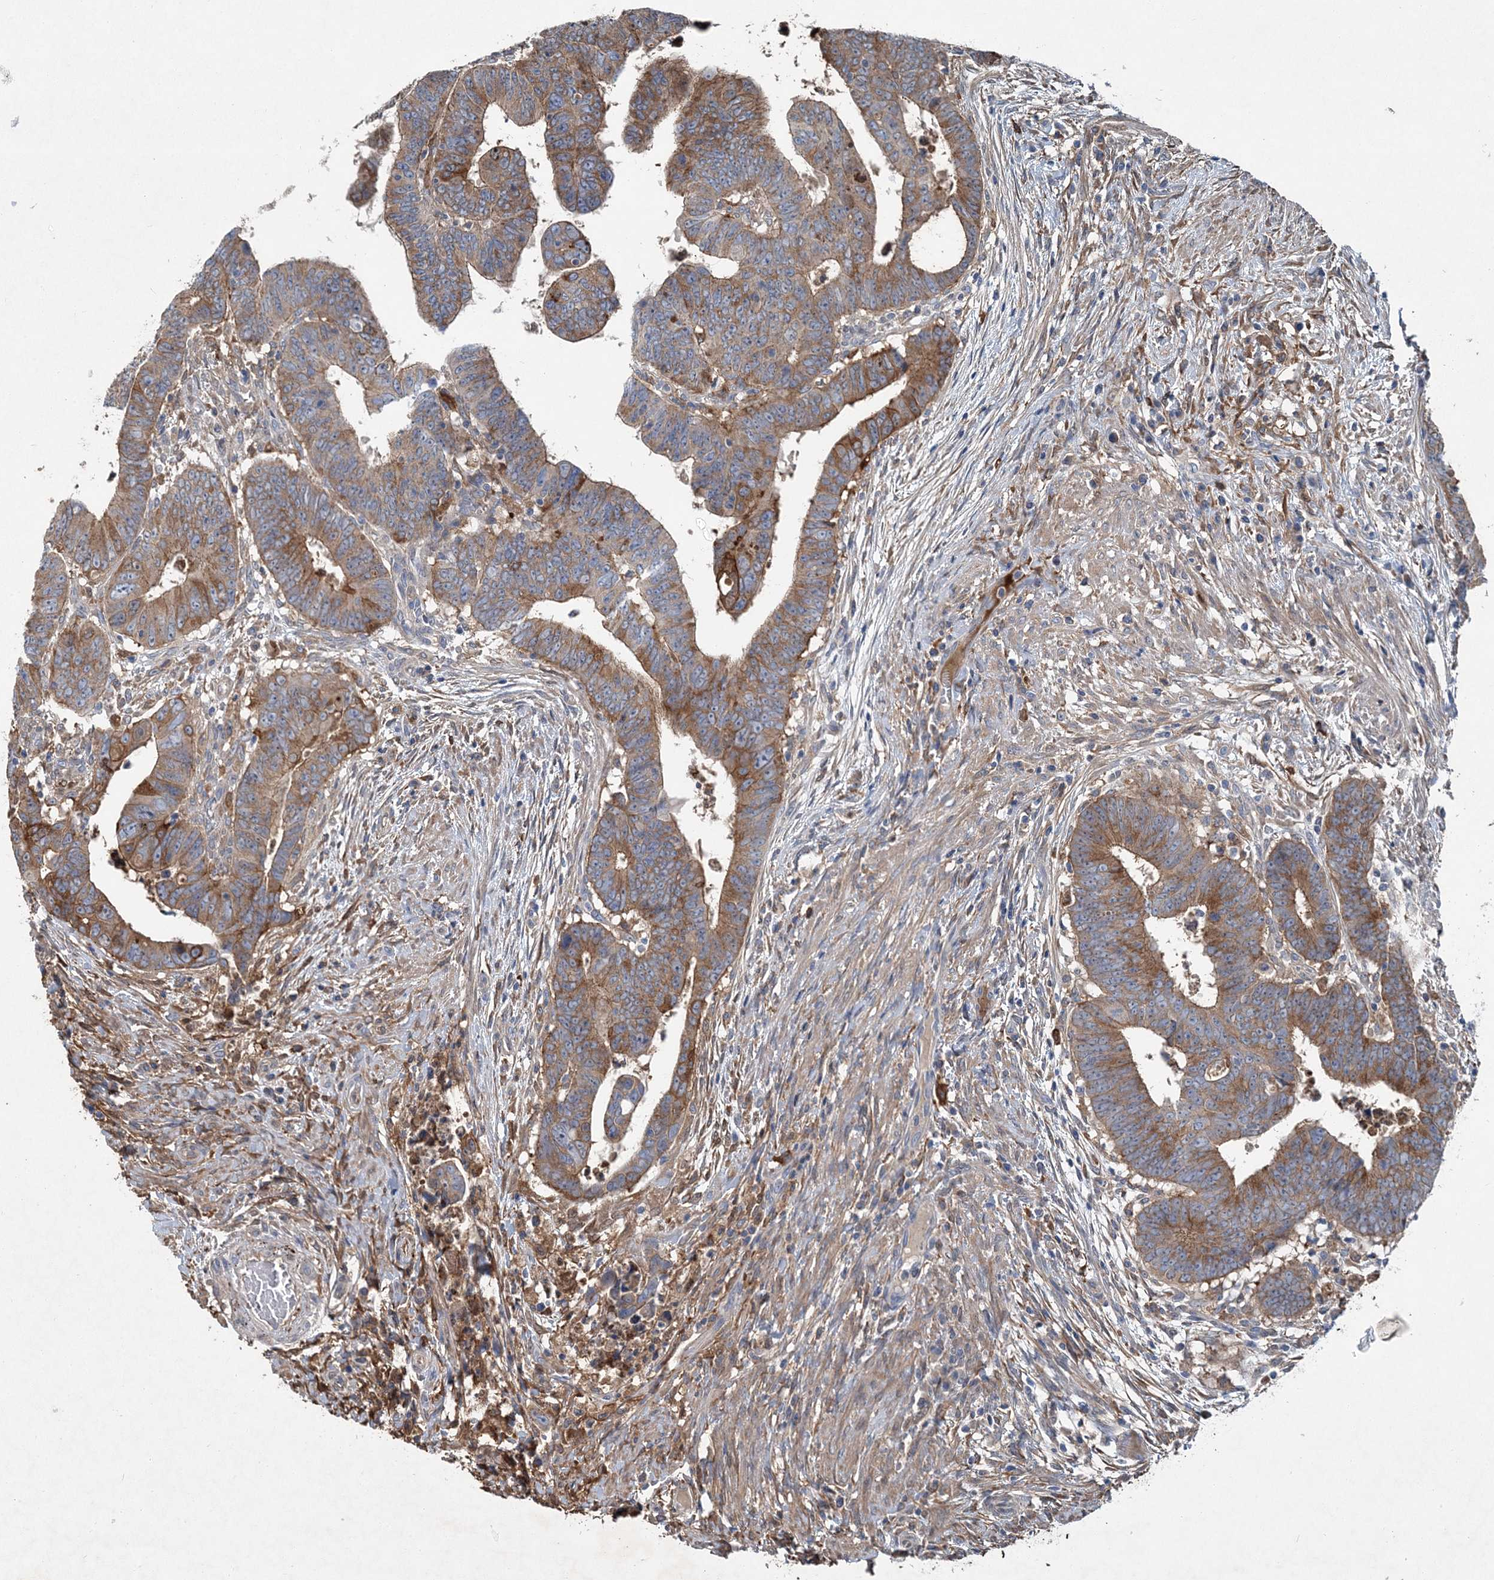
{"staining": {"intensity": "moderate", "quantity": ">75%", "location": "cytoplasmic/membranous"}, "tissue": "colorectal cancer", "cell_type": "Tumor cells", "image_type": "cancer", "snomed": [{"axis": "morphology", "description": "Normal tissue, NOS"}, {"axis": "morphology", "description": "Adenocarcinoma, NOS"}, {"axis": "topography", "description": "Rectum"}], "caption": "Immunohistochemical staining of human colorectal cancer (adenocarcinoma) exhibits medium levels of moderate cytoplasmic/membranous staining in approximately >75% of tumor cells.", "gene": "SPOPL", "patient": {"sex": "female", "age": 65}}